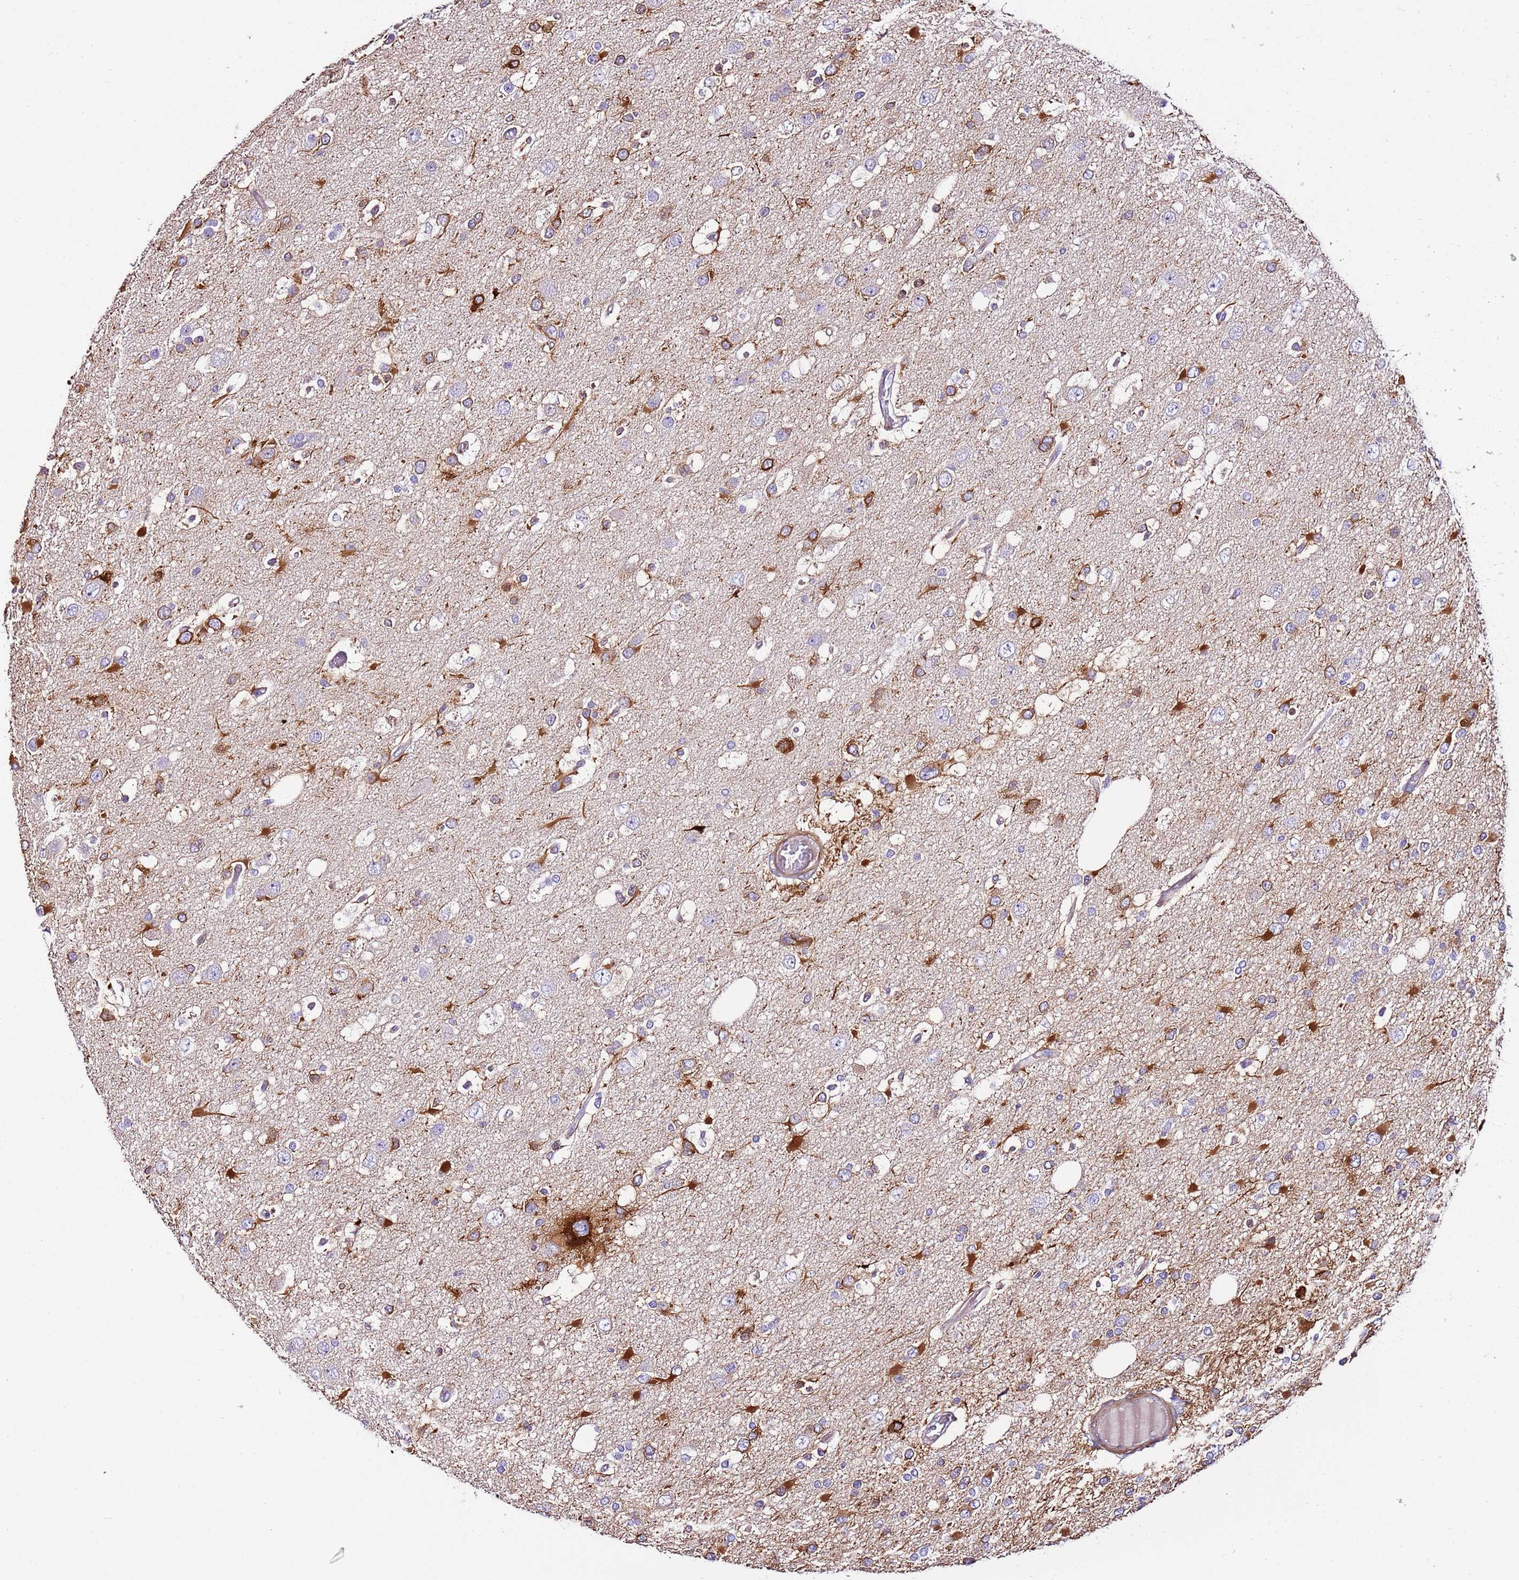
{"staining": {"intensity": "moderate", "quantity": "25%-75%", "location": "cytoplasmic/membranous"}, "tissue": "glioma", "cell_type": "Tumor cells", "image_type": "cancer", "snomed": [{"axis": "morphology", "description": "Glioma, malignant, High grade"}, {"axis": "topography", "description": "Brain"}], "caption": "Protein expression analysis of human glioma reveals moderate cytoplasmic/membranous positivity in about 25%-75% of tumor cells.", "gene": "FAM174C", "patient": {"sex": "male", "age": 53}}